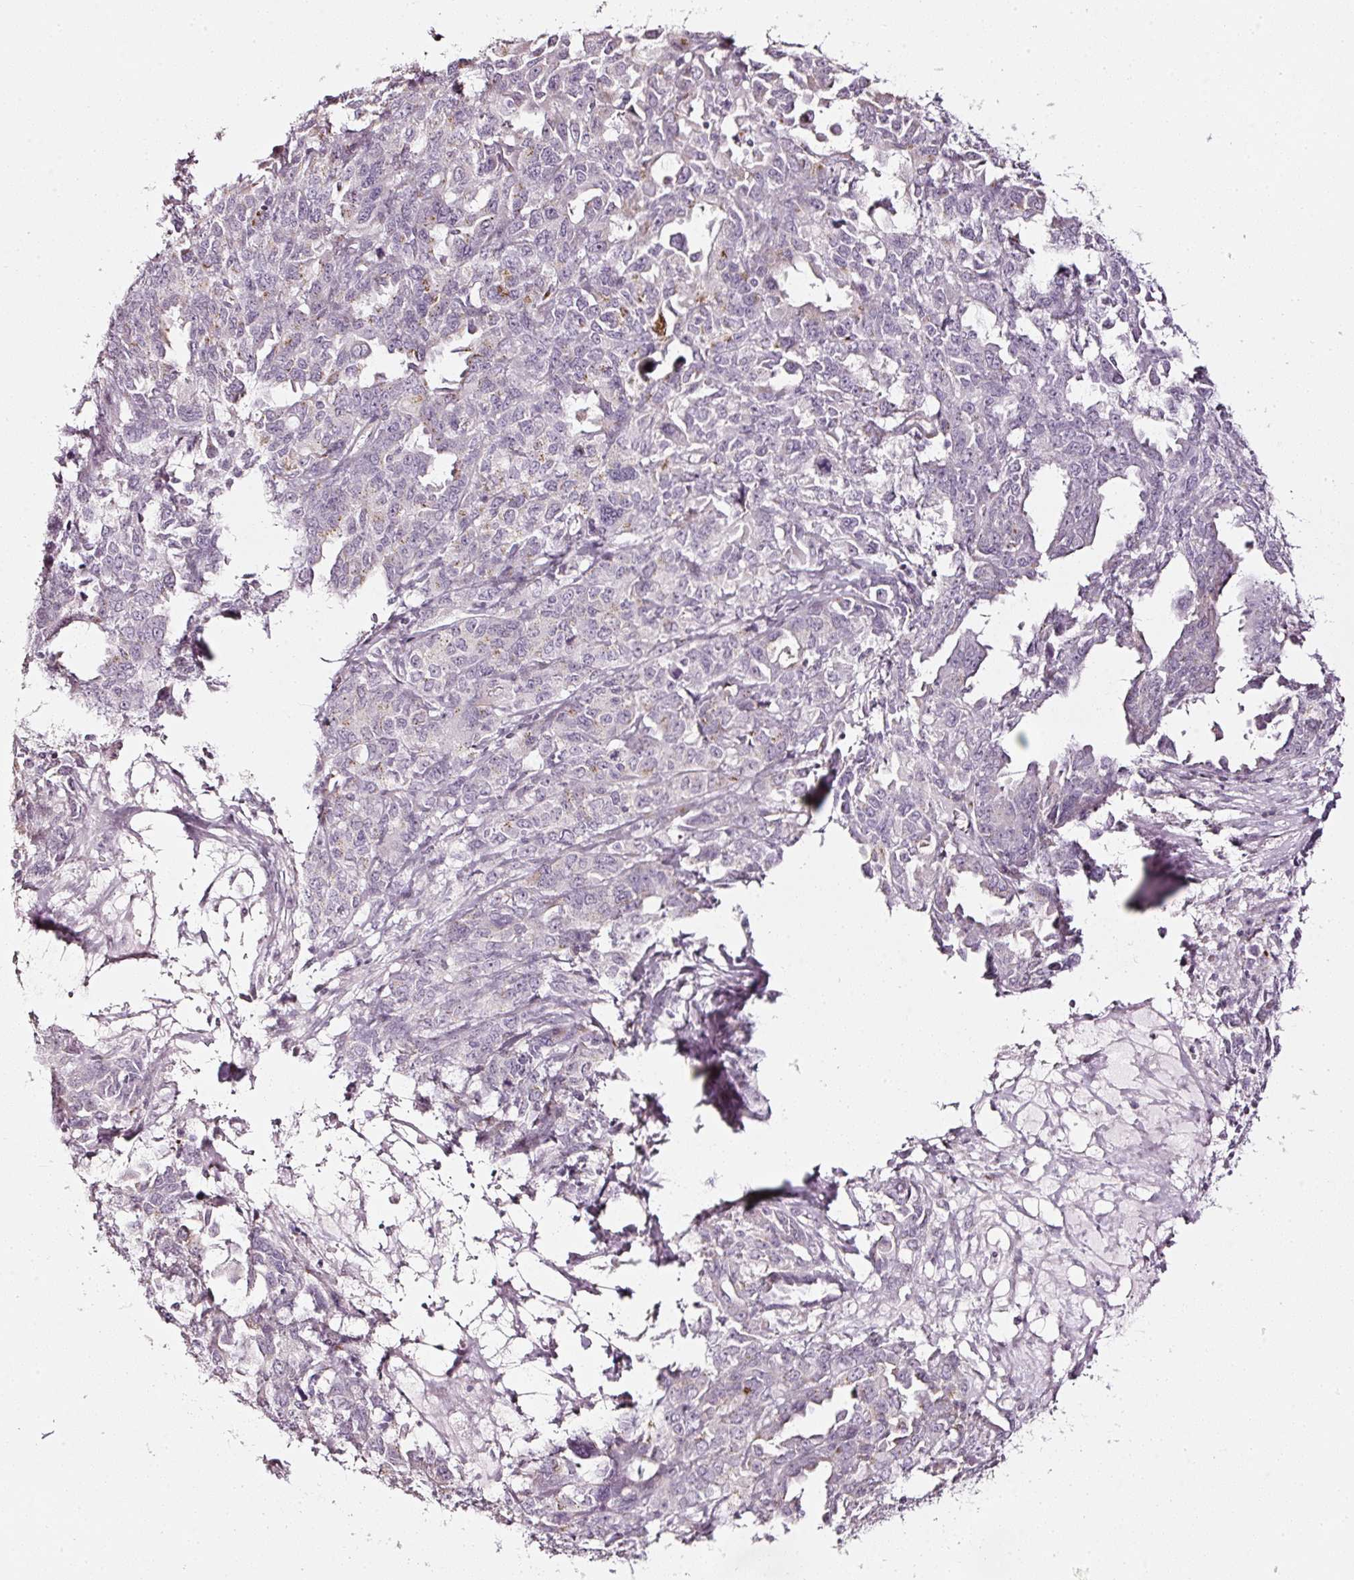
{"staining": {"intensity": "negative", "quantity": "none", "location": "none"}, "tissue": "ovarian cancer", "cell_type": "Tumor cells", "image_type": "cancer", "snomed": [{"axis": "morphology", "description": "Adenocarcinoma, NOS"}, {"axis": "morphology", "description": "Carcinoma, endometroid"}, {"axis": "topography", "description": "Ovary"}], "caption": "Immunohistochemistry (IHC) image of human ovarian cancer (endometroid carcinoma) stained for a protein (brown), which reveals no expression in tumor cells.", "gene": "SDF4", "patient": {"sex": "female", "age": 72}}